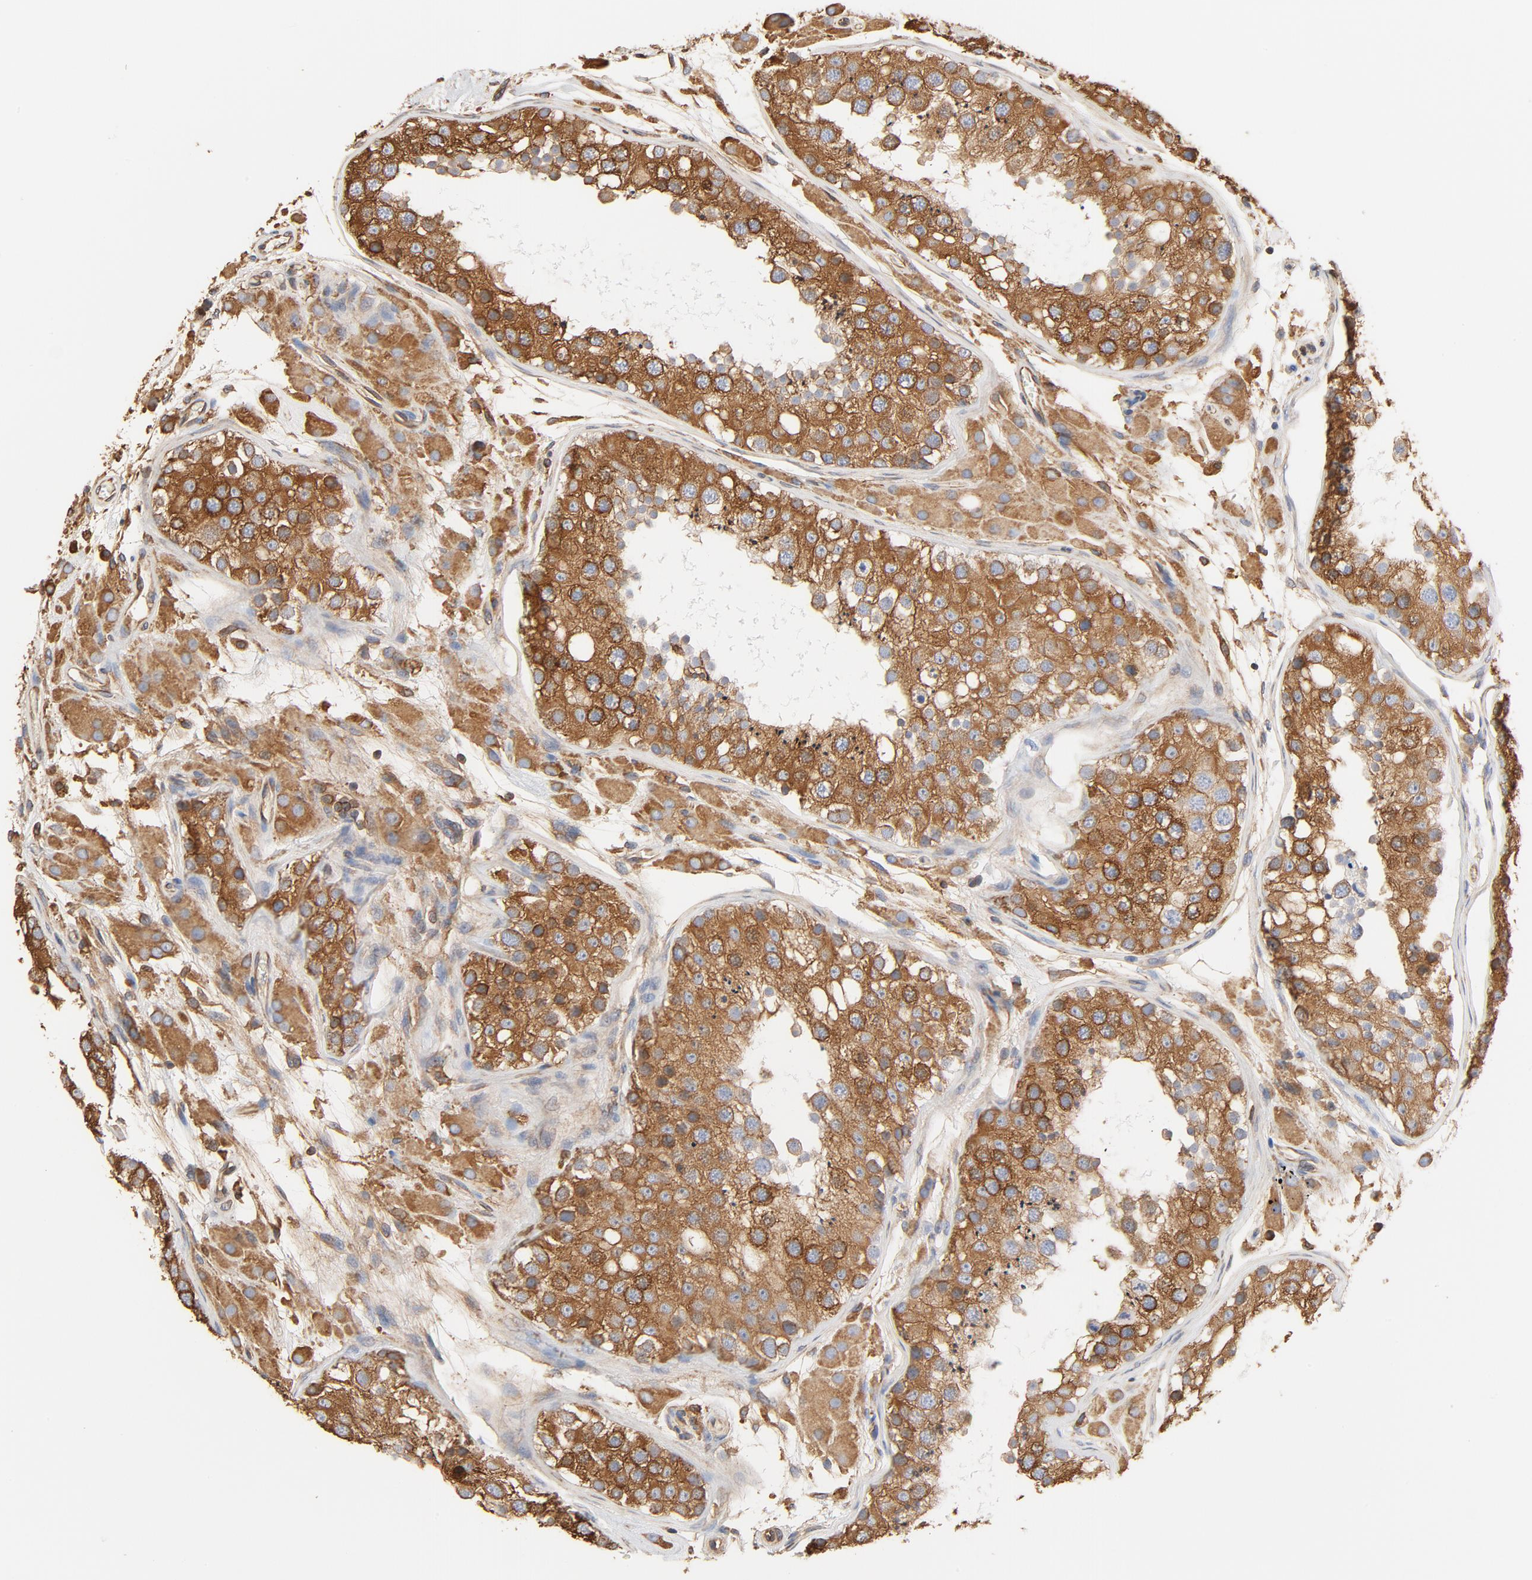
{"staining": {"intensity": "strong", "quantity": ">75%", "location": "cytoplasmic/membranous"}, "tissue": "testis", "cell_type": "Cells in seminiferous ducts", "image_type": "normal", "snomed": [{"axis": "morphology", "description": "Normal tissue, NOS"}, {"axis": "topography", "description": "Testis"}], "caption": "Human testis stained with a brown dye demonstrates strong cytoplasmic/membranous positive expression in about >75% of cells in seminiferous ducts.", "gene": "BCAP31", "patient": {"sex": "male", "age": 26}}